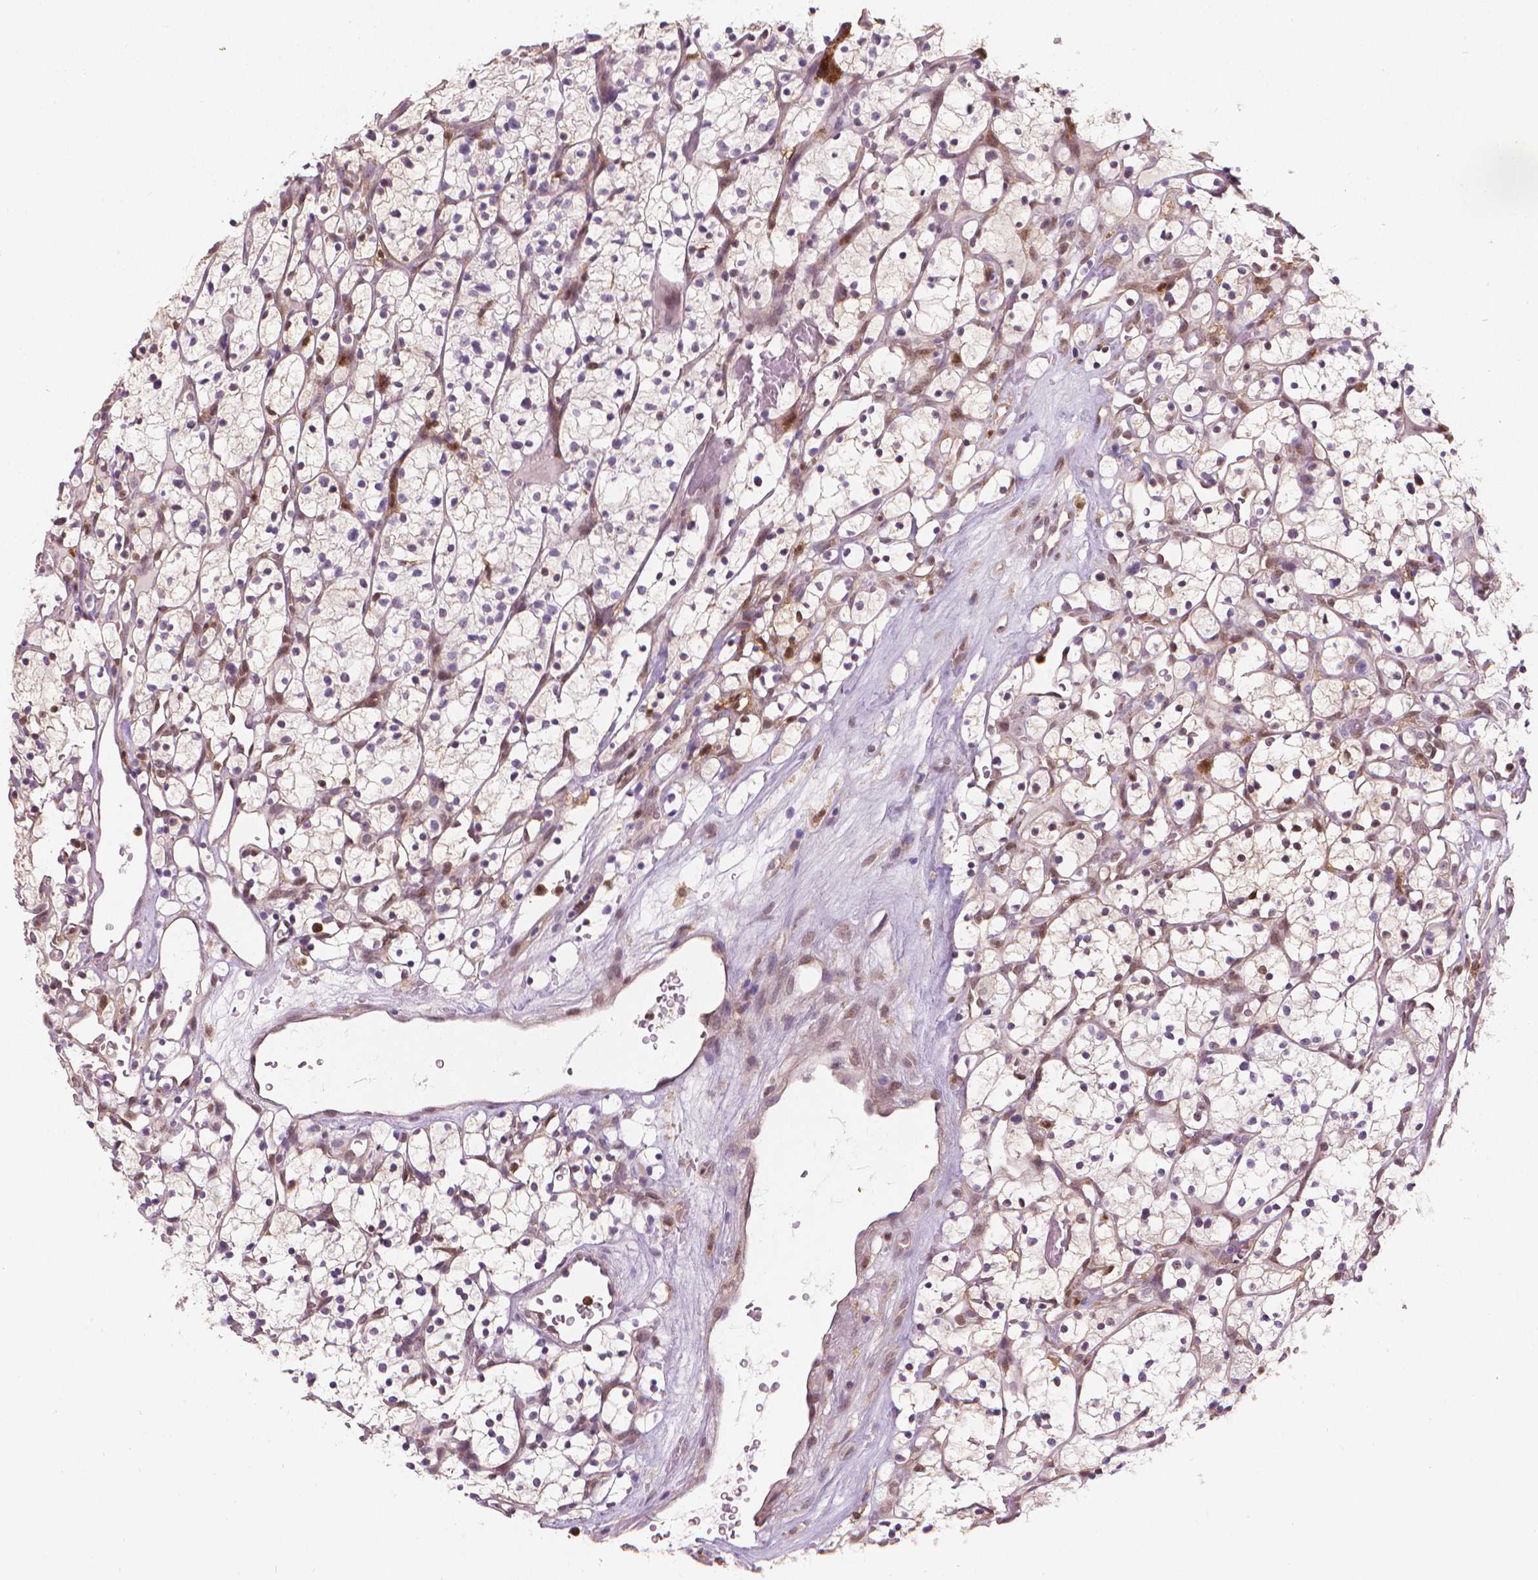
{"staining": {"intensity": "negative", "quantity": "none", "location": "none"}, "tissue": "renal cancer", "cell_type": "Tumor cells", "image_type": "cancer", "snomed": [{"axis": "morphology", "description": "Adenocarcinoma, NOS"}, {"axis": "topography", "description": "Kidney"}], "caption": "Renal cancer (adenocarcinoma) stained for a protein using immunohistochemistry (IHC) demonstrates no staining tumor cells.", "gene": "TNFAIP2", "patient": {"sex": "female", "age": 64}}